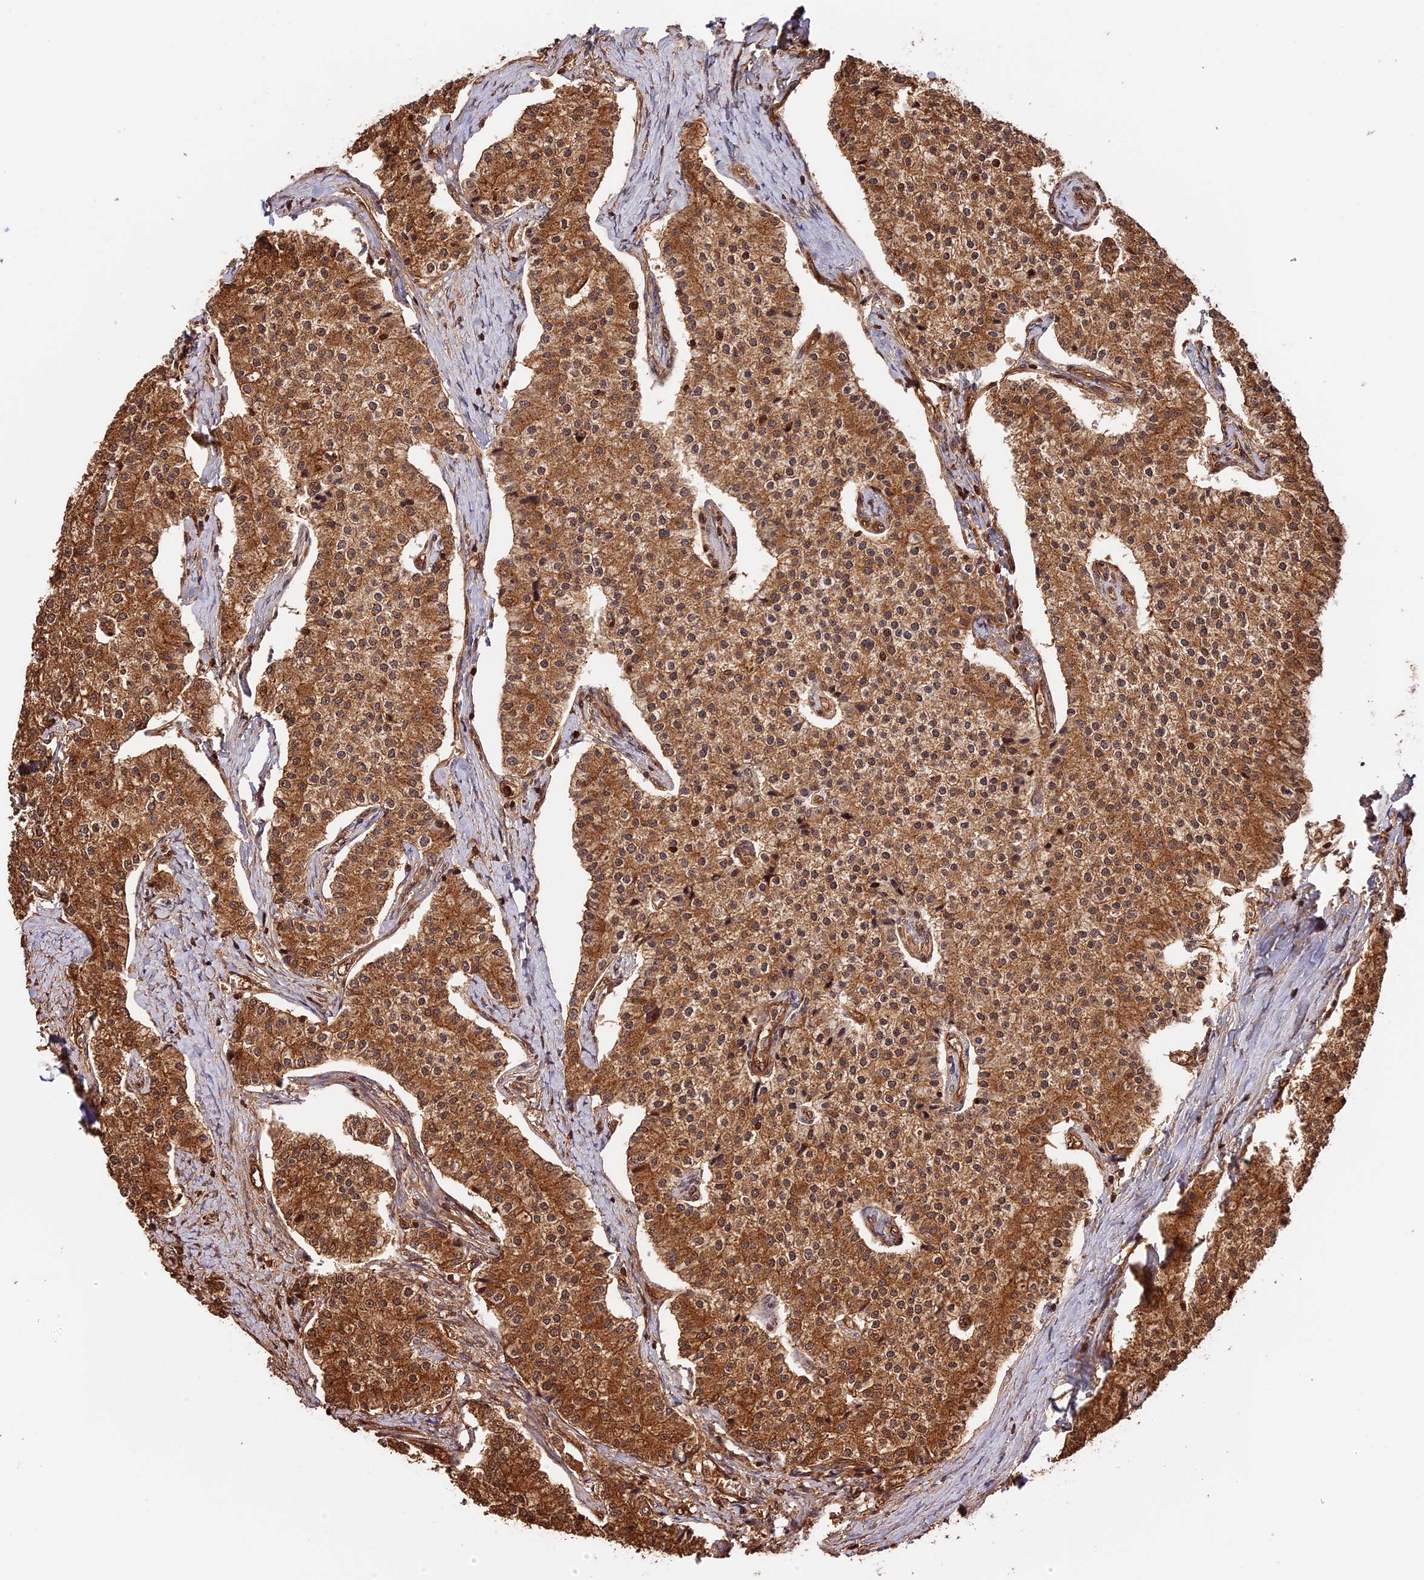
{"staining": {"intensity": "moderate", "quantity": ">75%", "location": "cytoplasmic/membranous,nuclear"}, "tissue": "carcinoid", "cell_type": "Tumor cells", "image_type": "cancer", "snomed": [{"axis": "morphology", "description": "Carcinoid, malignant, NOS"}, {"axis": "topography", "description": "Colon"}], "caption": "Immunohistochemistry (IHC) histopathology image of carcinoid (malignant) stained for a protein (brown), which exhibits medium levels of moderate cytoplasmic/membranous and nuclear expression in about >75% of tumor cells.", "gene": "PPP1R37", "patient": {"sex": "female", "age": 52}}